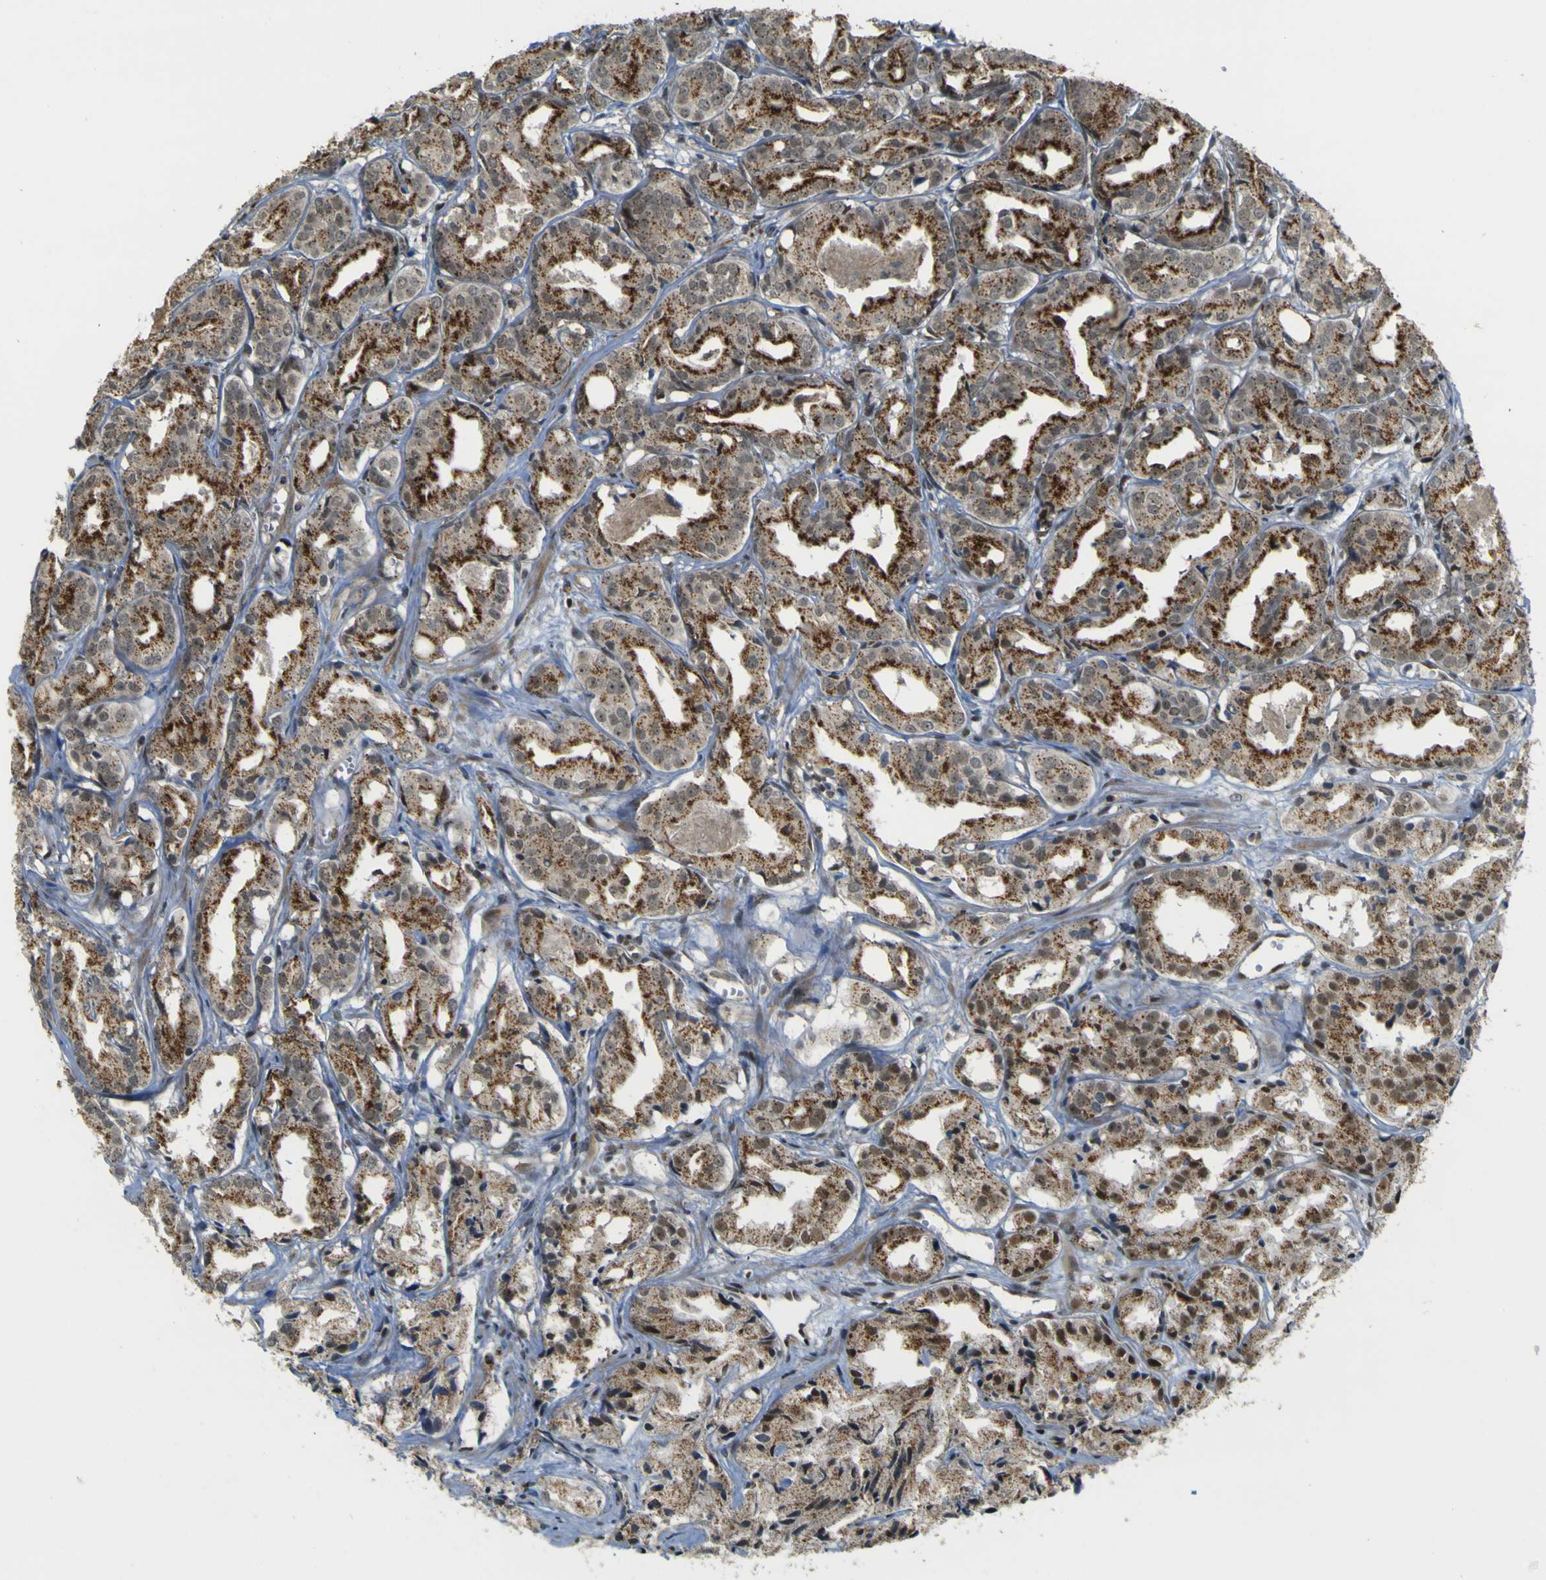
{"staining": {"intensity": "strong", "quantity": ">75%", "location": "cytoplasmic/membranous,nuclear"}, "tissue": "prostate cancer", "cell_type": "Tumor cells", "image_type": "cancer", "snomed": [{"axis": "morphology", "description": "Adenocarcinoma, Low grade"}, {"axis": "topography", "description": "Prostate"}], "caption": "IHC image of neoplastic tissue: adenocarcinoma (low-grade) (prostate) stained using immunohistochemistry (IHC) displays high levels of strong protein expression localized specifically in the cytoplasmic/membranous and nuclear of tumor cells, appearing as a cytoplasmic/membranous and nuclear brown color.", "gene": "ACBD5", "patient": {"sex": "male", "age": 72}}